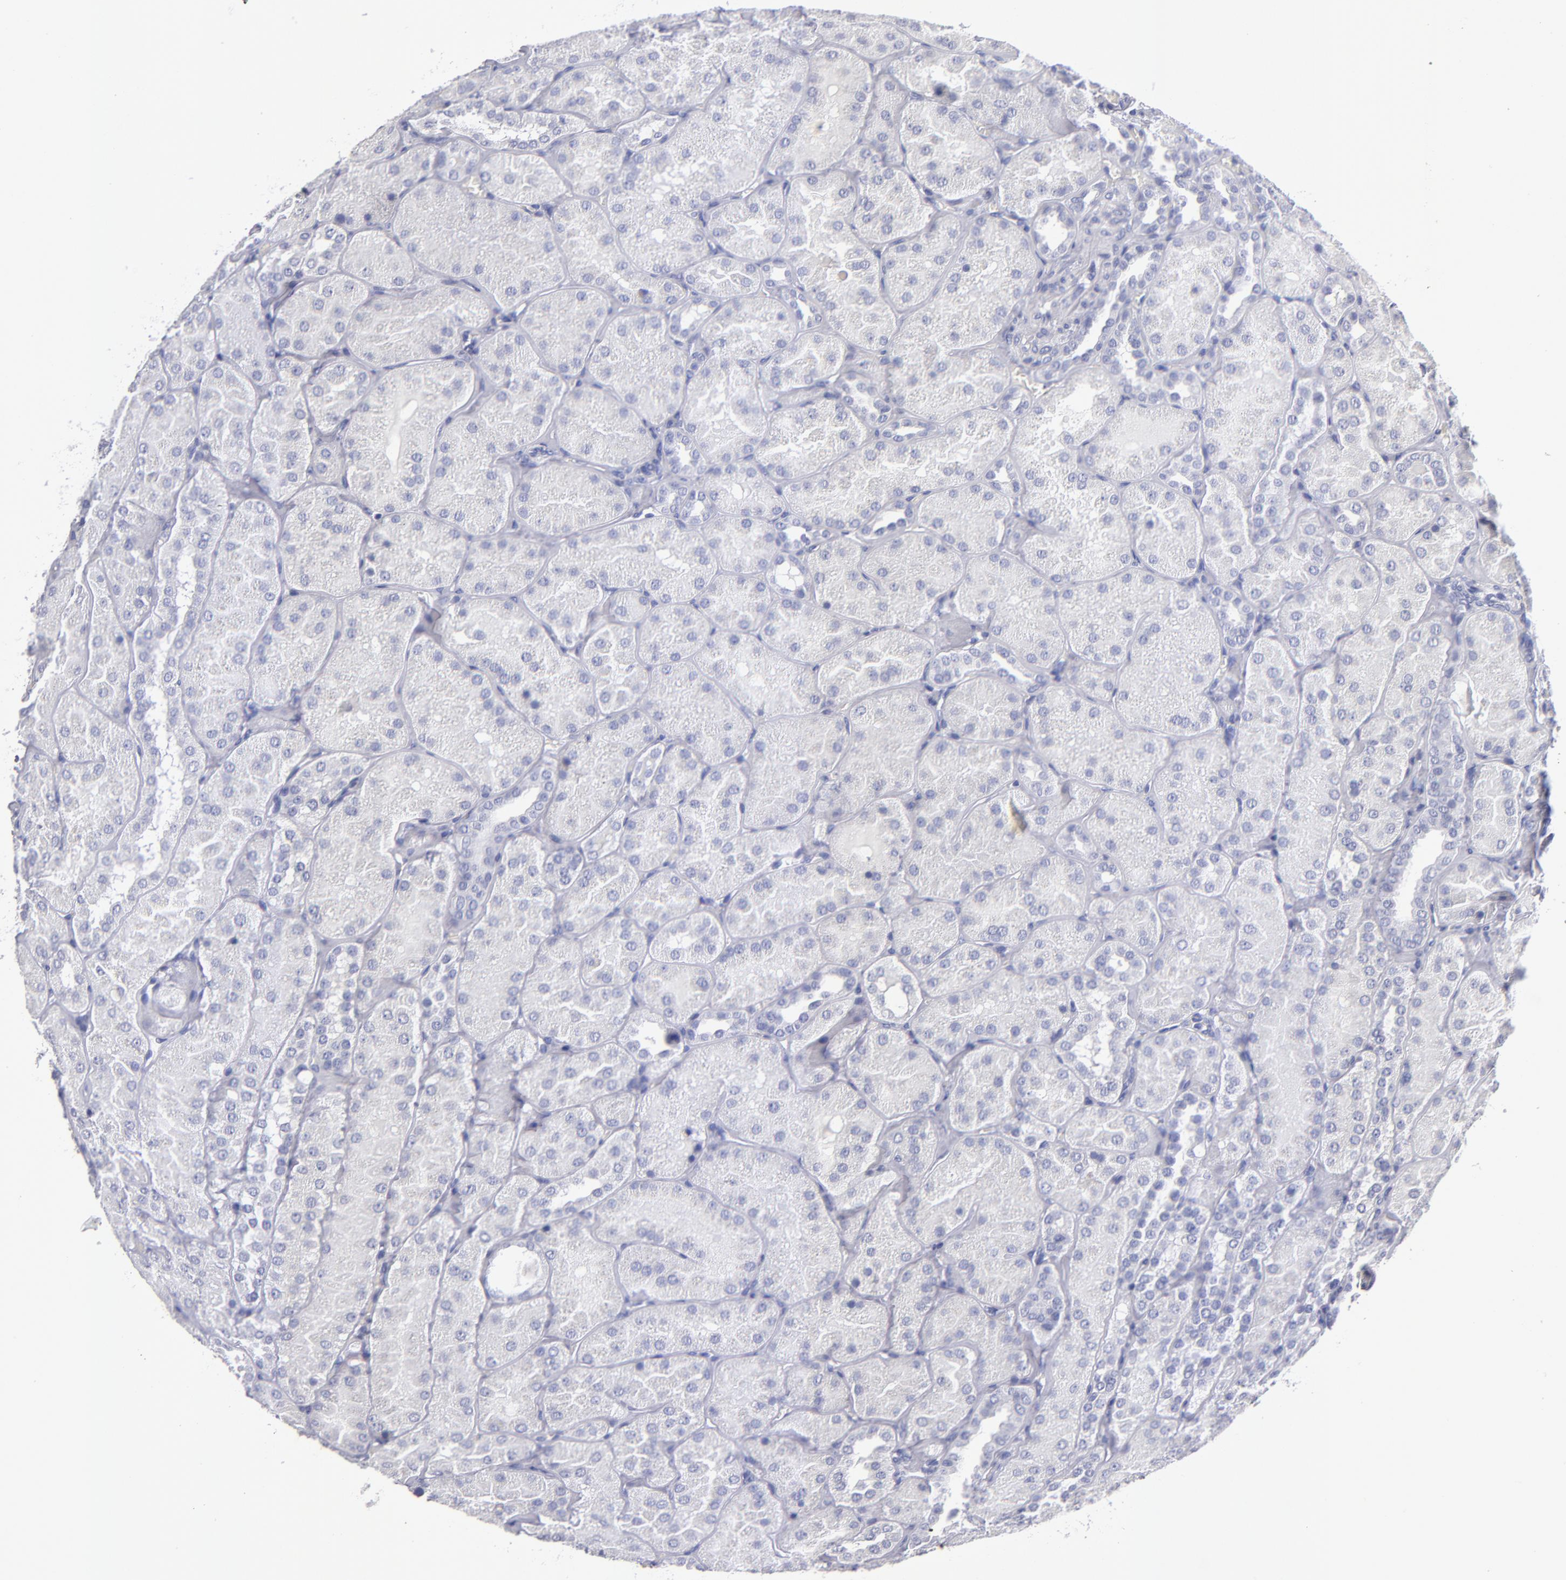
{"staining": {"intensity": "negative", "quantity": "none", "location": "none"}, "tissue": "kidney", "cell_type": "Cells in glomeruli", "image_type": "normal", "snomed": [{"axis": "morphology", "description": "Normal tissue, NOS"}, {"axis": "topography", "description": "Kidney"}], "caption": "IHC of unremarkable kidney displays no expression in cells in glomeruli.", "gene": "MB", "patient": {"sex": "male", "age": 28}}